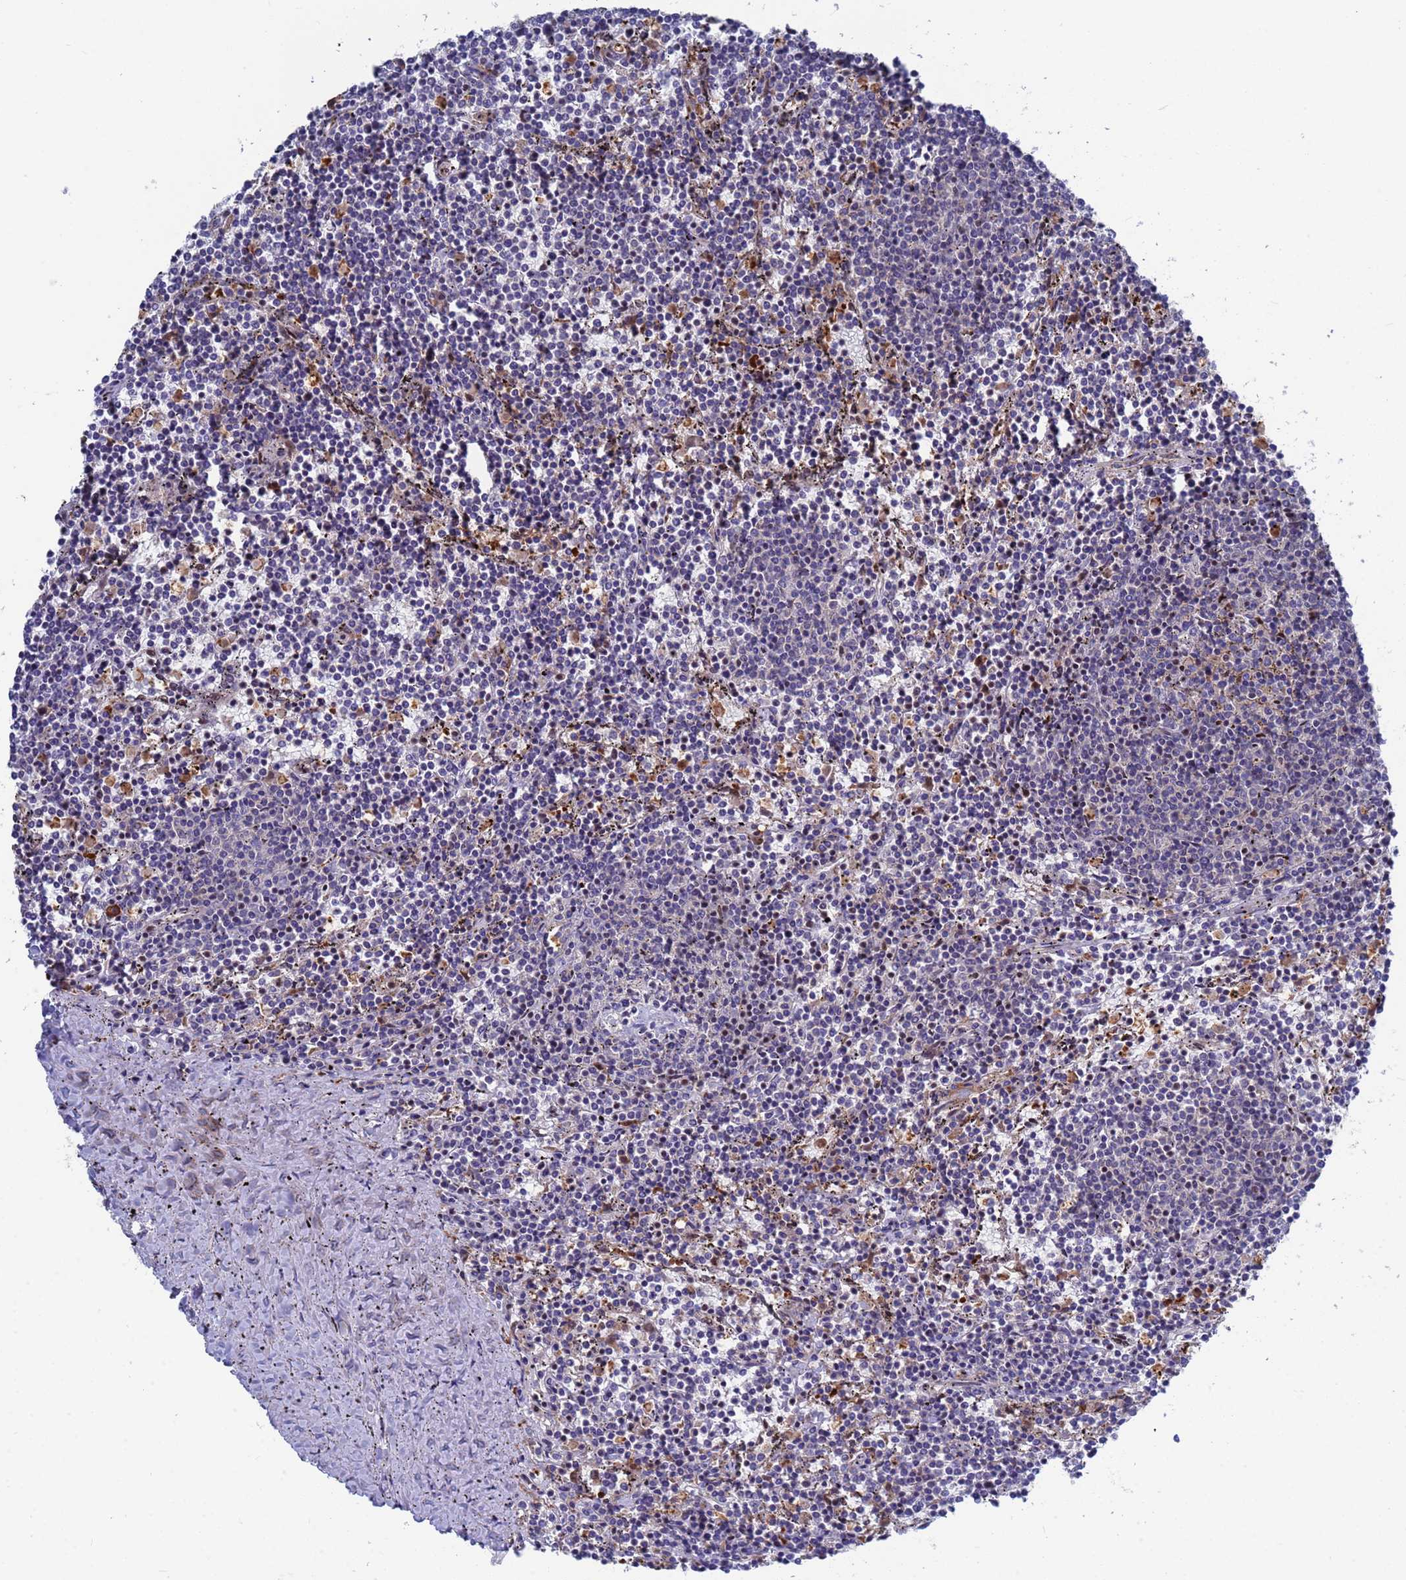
{"staining": {"intensity": "negative", "quantity": "none", "location": "none"}, "tissue": "lymphoma", "cell_type": "Tumor cells", "image_type": "cancer", "snomed": [{"axis": "morphology", "description": "Malignant lymphoma, non-Hodgkin's type, Low grade"}, {"axis": "topography", "description": "Spleen"}], "caption": "DAB immunohistochemical staining of human lymphoma displays no significant expression in tumor cells.", "gene": "TMBIM6", "patient": {"sex": "female", "age": 50}}